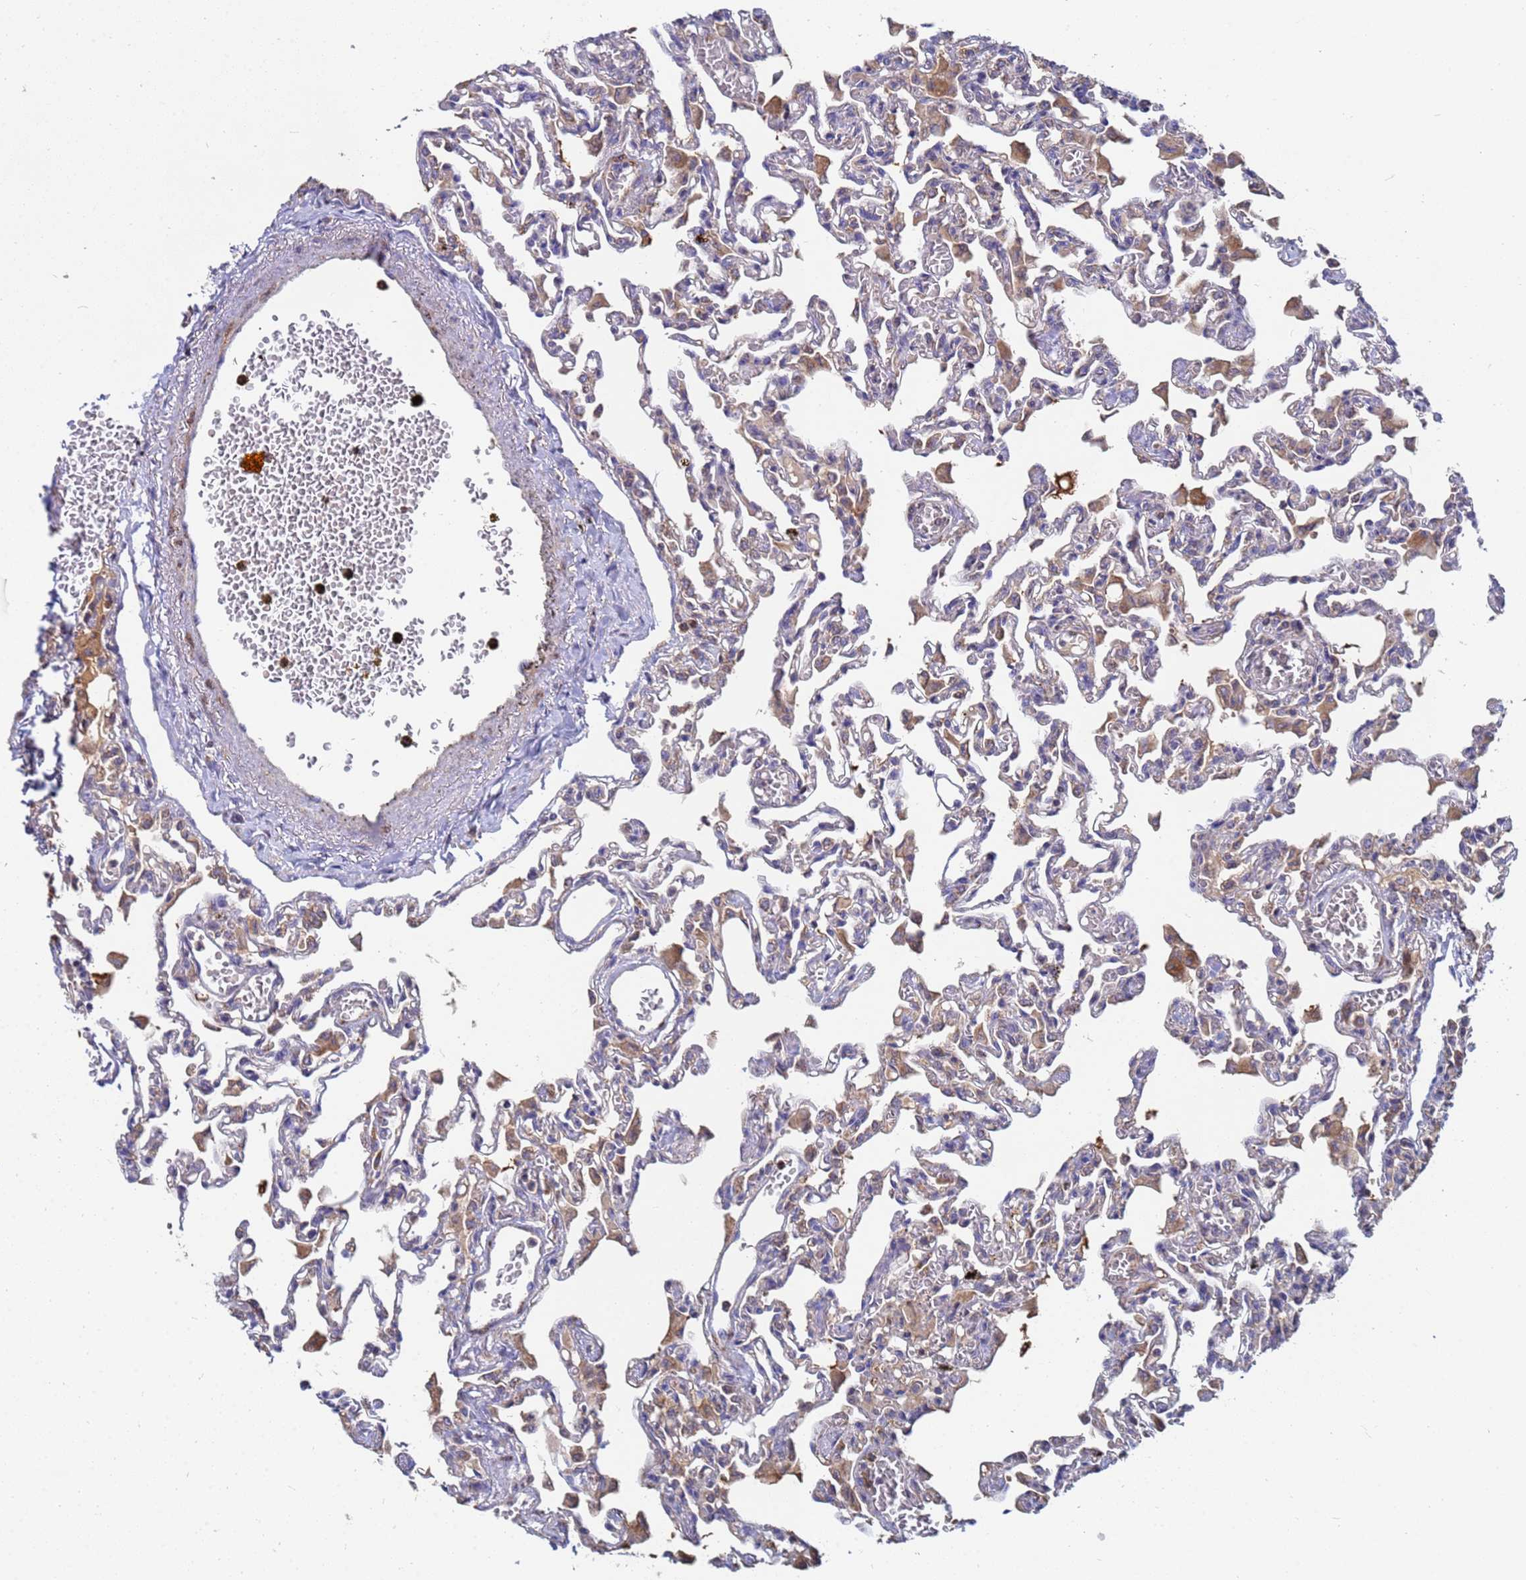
{"staining": {"intensity": "moderate", "quantity": "<25%", "location": "cytoplasmic/membranous"}, "tissue": "lung", "cell_type": "Alveolar cells", "image_type": "normal", "snomed": [{"axis": "morphology", "description": "Normal tissue, NOS"}, {"axis": "topography", "description": "Bronchus"}, {"axis": "topography", "description": "Lung"}], "caption": "Lung stained for a protein reveals moderate cytoplasmic/membranous positivity in alveolar cells. (brown staining indicates protein expression, while blue staining denotes nuclei).", "gene": "C5orf34", "patient": {"sex": "female", "age": 49}}